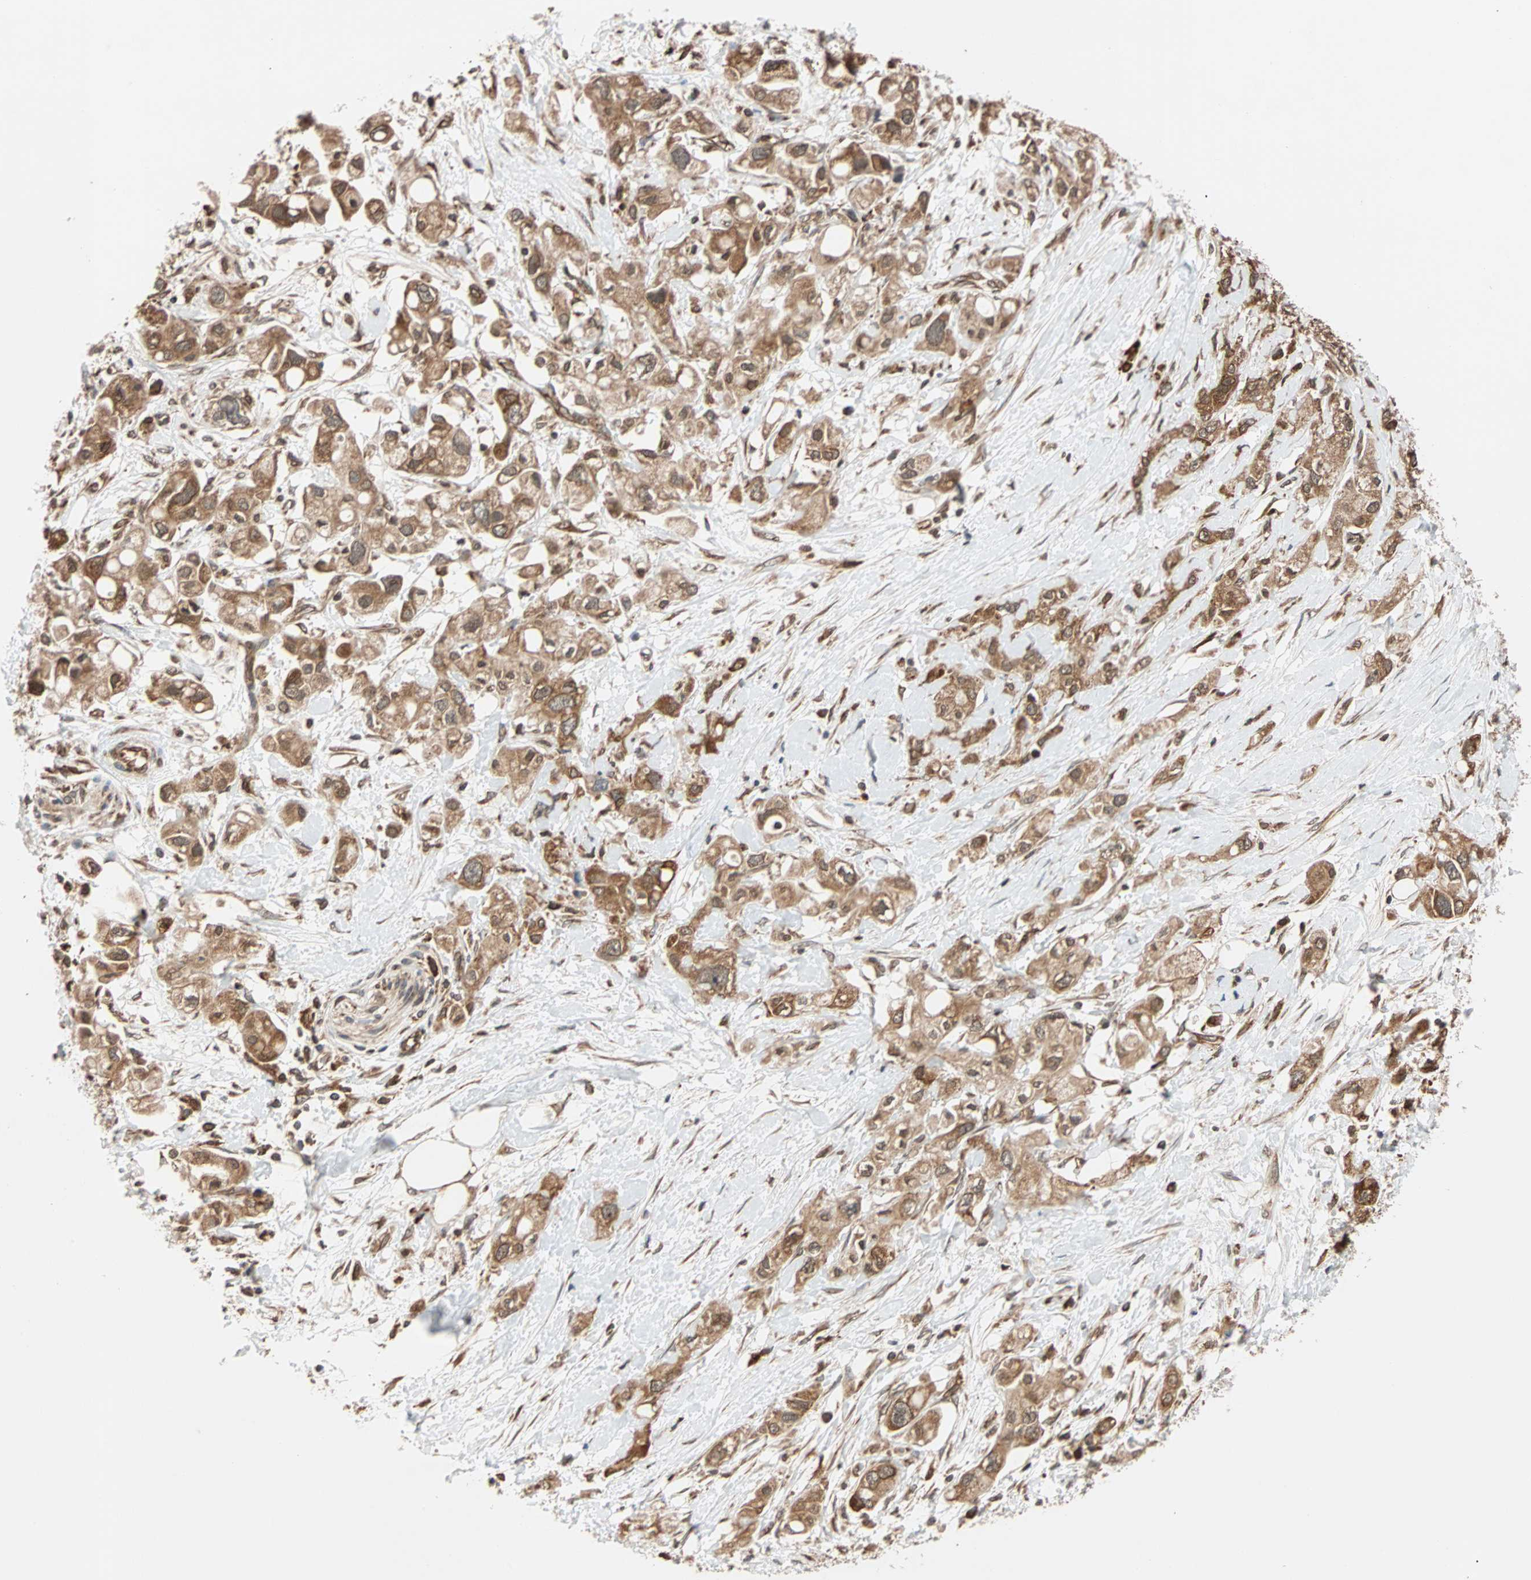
{"staining": {"intensity": "moderate", "quantity": ">75%", "location": "cytoplasmic/membranous"}, "tissue": "pancreatic cancer", "cell_type": "Tumor cells", "image_type": "cancer", "snomed": [{"axis": "morphology", "description": "Adenocarcinoma, NOS"}, {"axis": "topography", "description": "Pancreas"}], "caption": "An immunohistochemistry (IHC) histopathology image of tumor tissue is shown. Protein staining in brown shows moderate cytoplasmic/membranous positivity in pancreatic cancer (adenocarcinoma) within tumor cells.", "gene": "AUP1", "patient": {"sex": "female", "age": 56}}